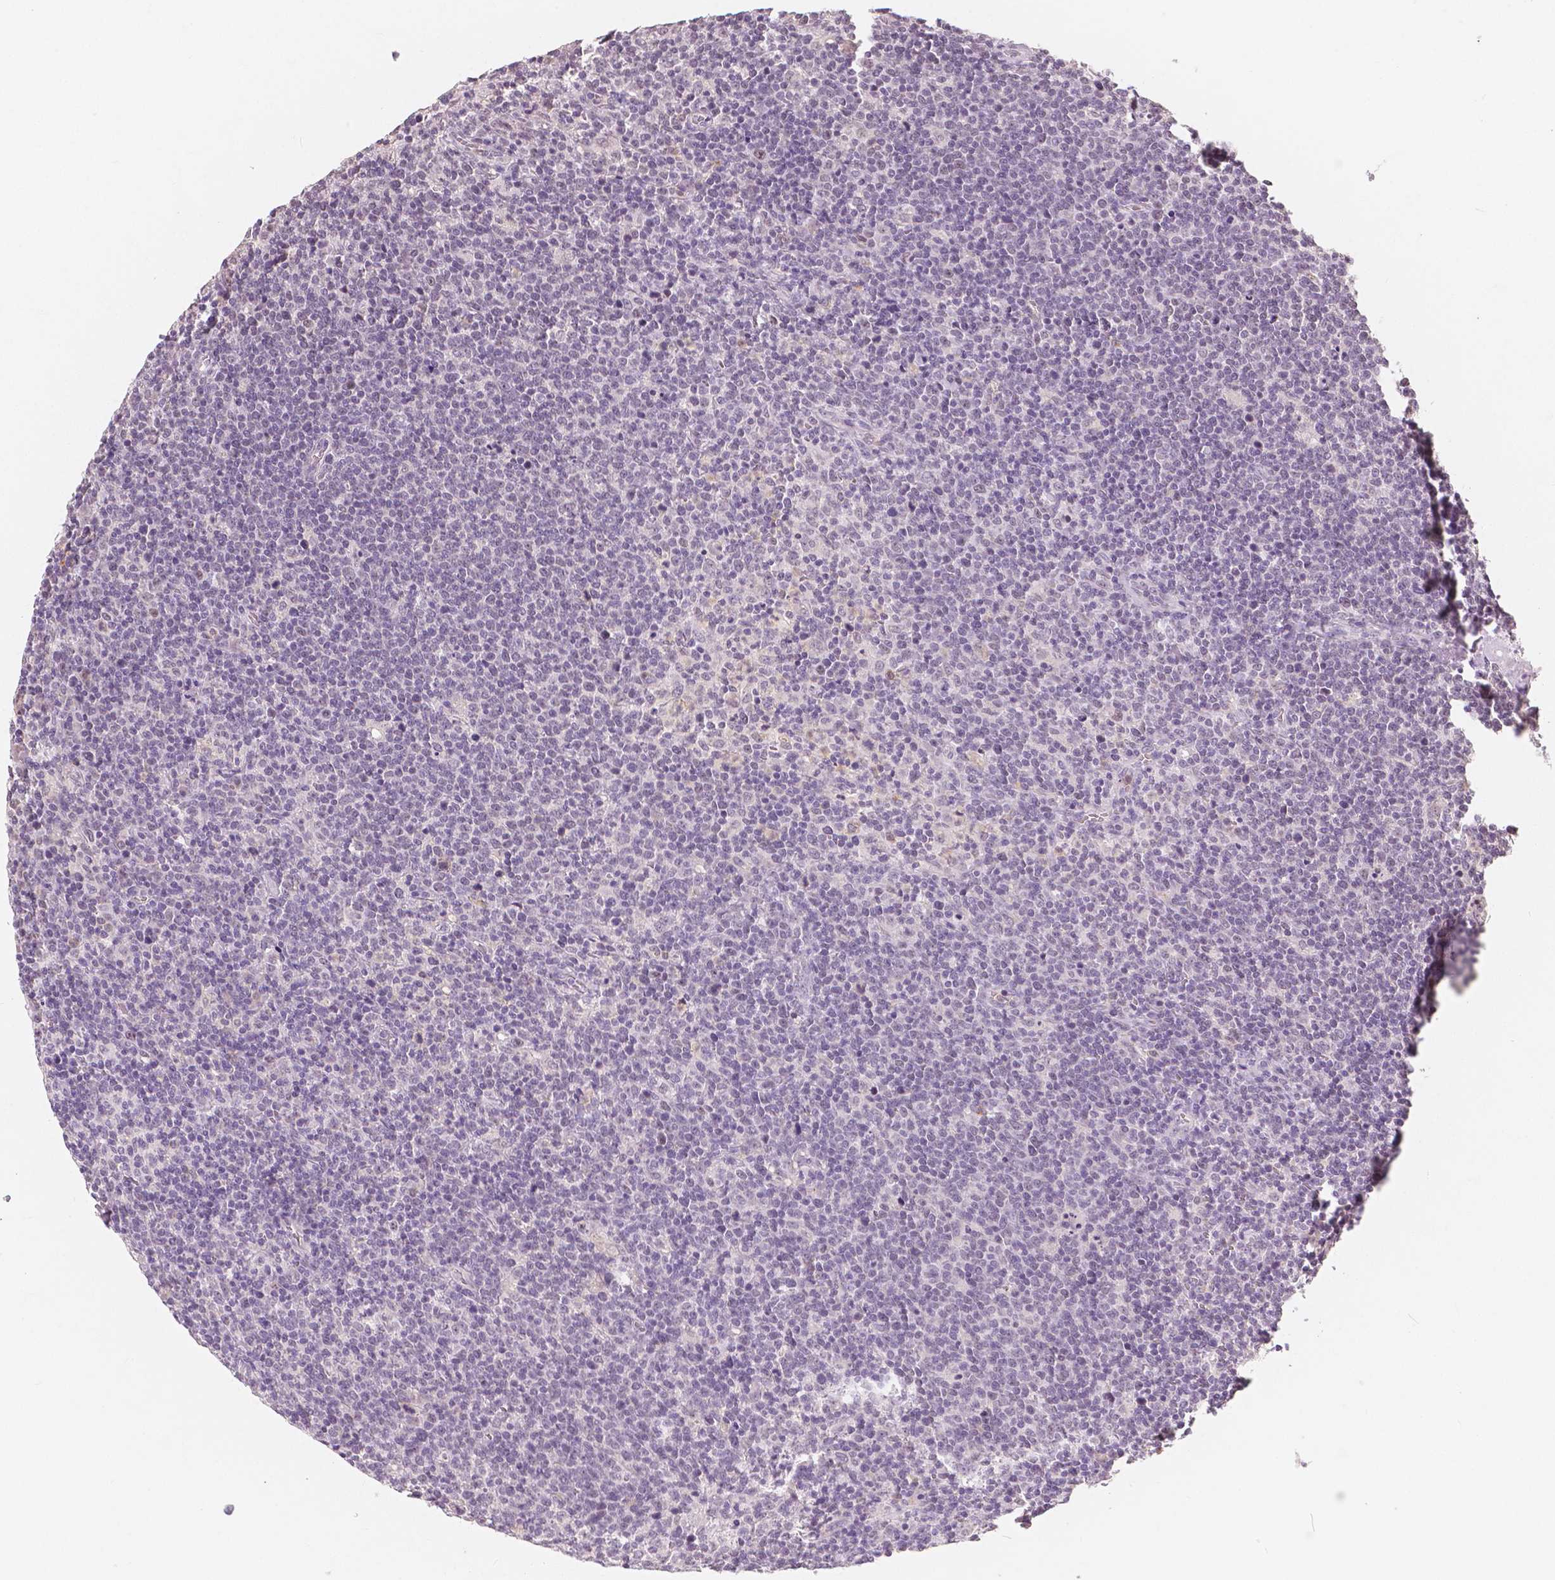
{"staining": {"intensity": "negative", "quantity": "none", "location": "none"}, "tissue": "lymphoma", "cell_type": "Tumor cells", "image_type": "cancer", "snomed": [{"axis": "morphology", "description": "Malignant lymphoma, non-Hodgkin's type, High grade"}, {"axis": "topography", "description": "Lymph node"}], "caption": "DAB (3,3'-diaminobenzidine) immunohistochemical staining of human high-grade malignant lymphoma, non-Hodgkin's type reveals no significant staining in tumor cells.", "gene": "NOLC1", "patient": {"sex": "male", "age": 61}}